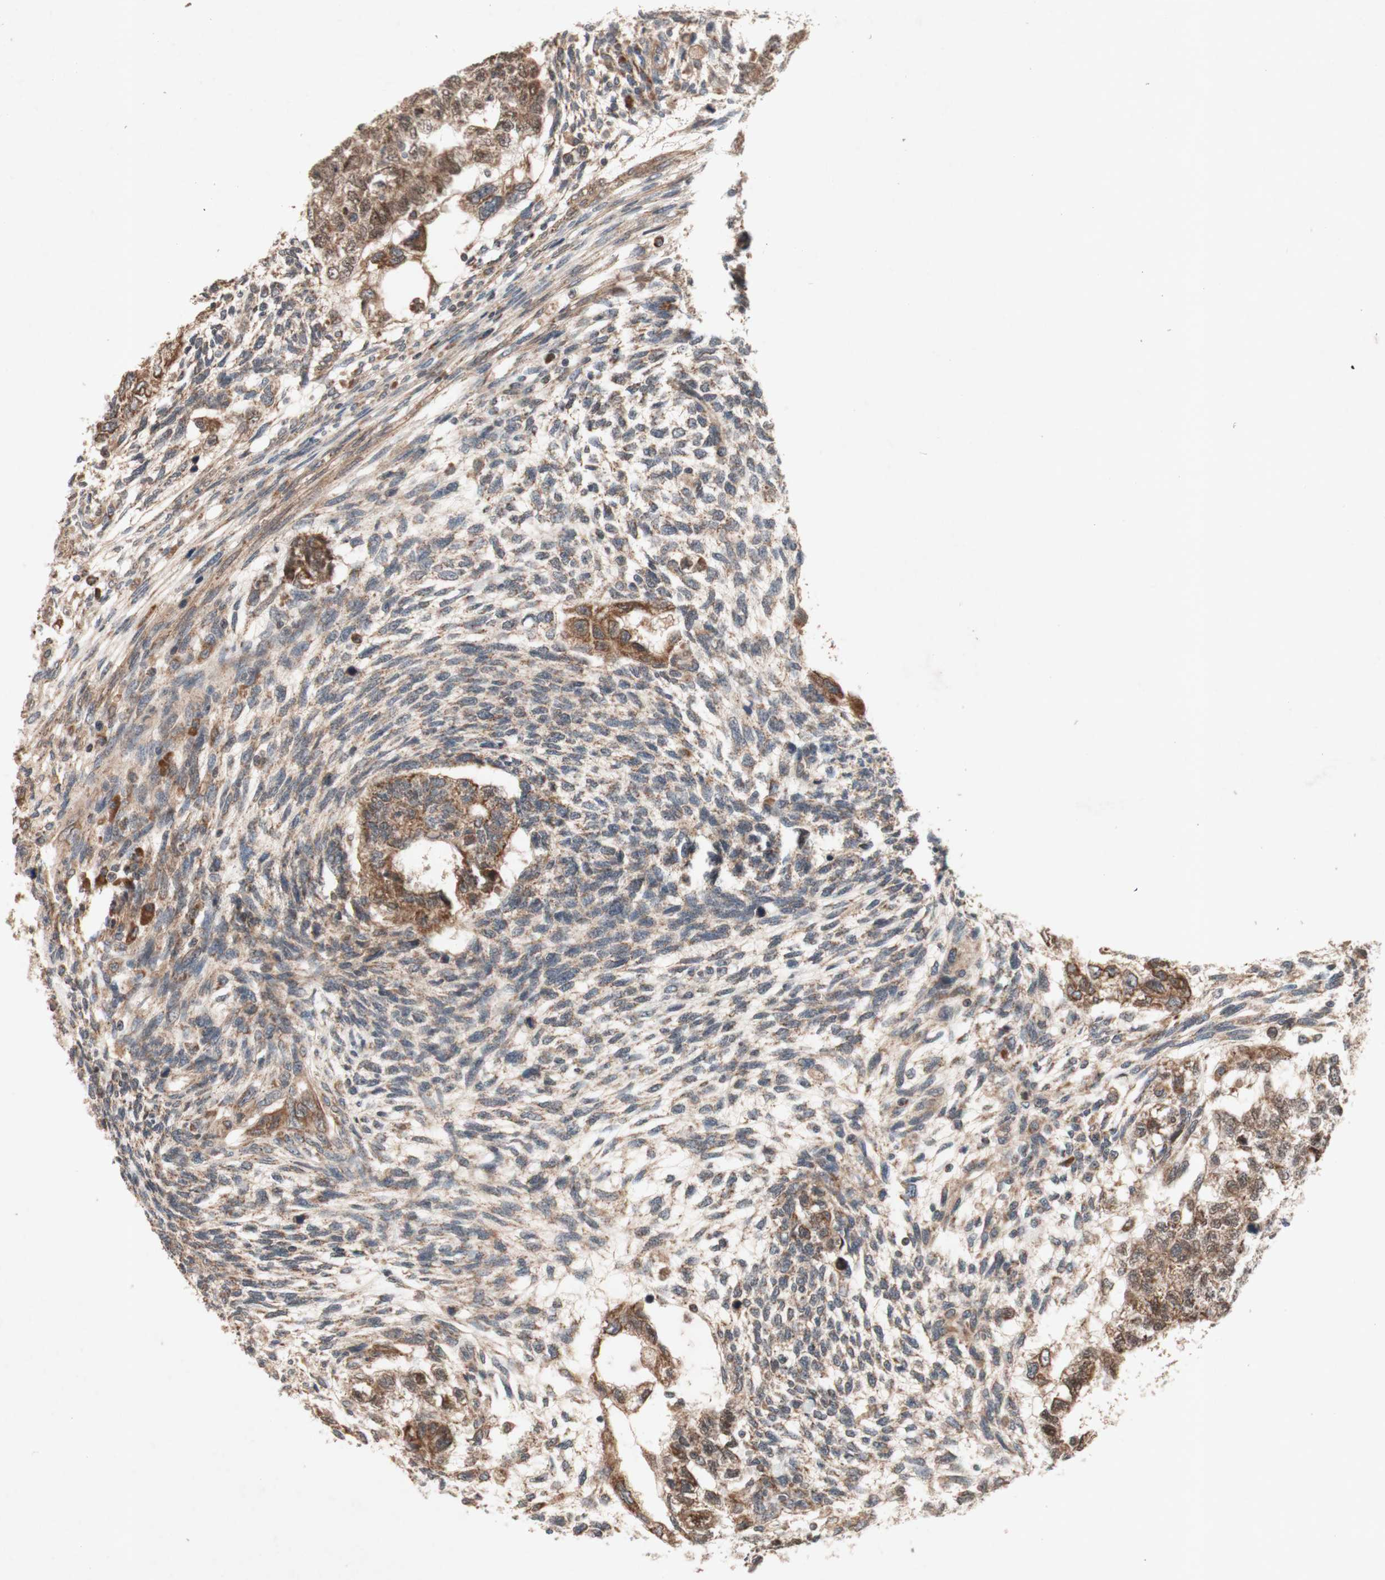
{"staining": {"intensity": "moderate", "quantity": ">75%", "location": "cytoplasmic/membranous"}, "tissue": "testis cancer", "cell_type": "Tumor cells", "image_type": "cancer", "snomed": [{"axis": "morphology", "description": "Normal tissue, NOS"}, {"axis": "morphology", "description": "Carcinoma, Embryonal, NOS"}, {"axis": "topography", "description": "Testis"}], "caption": "Human testis cancer (embryonal carcinoma) stained with a protein marker demonstrates moderate staining in tumor cells.", "gene": "DDOST", "patient": {"sex": "male", "age": 36}}